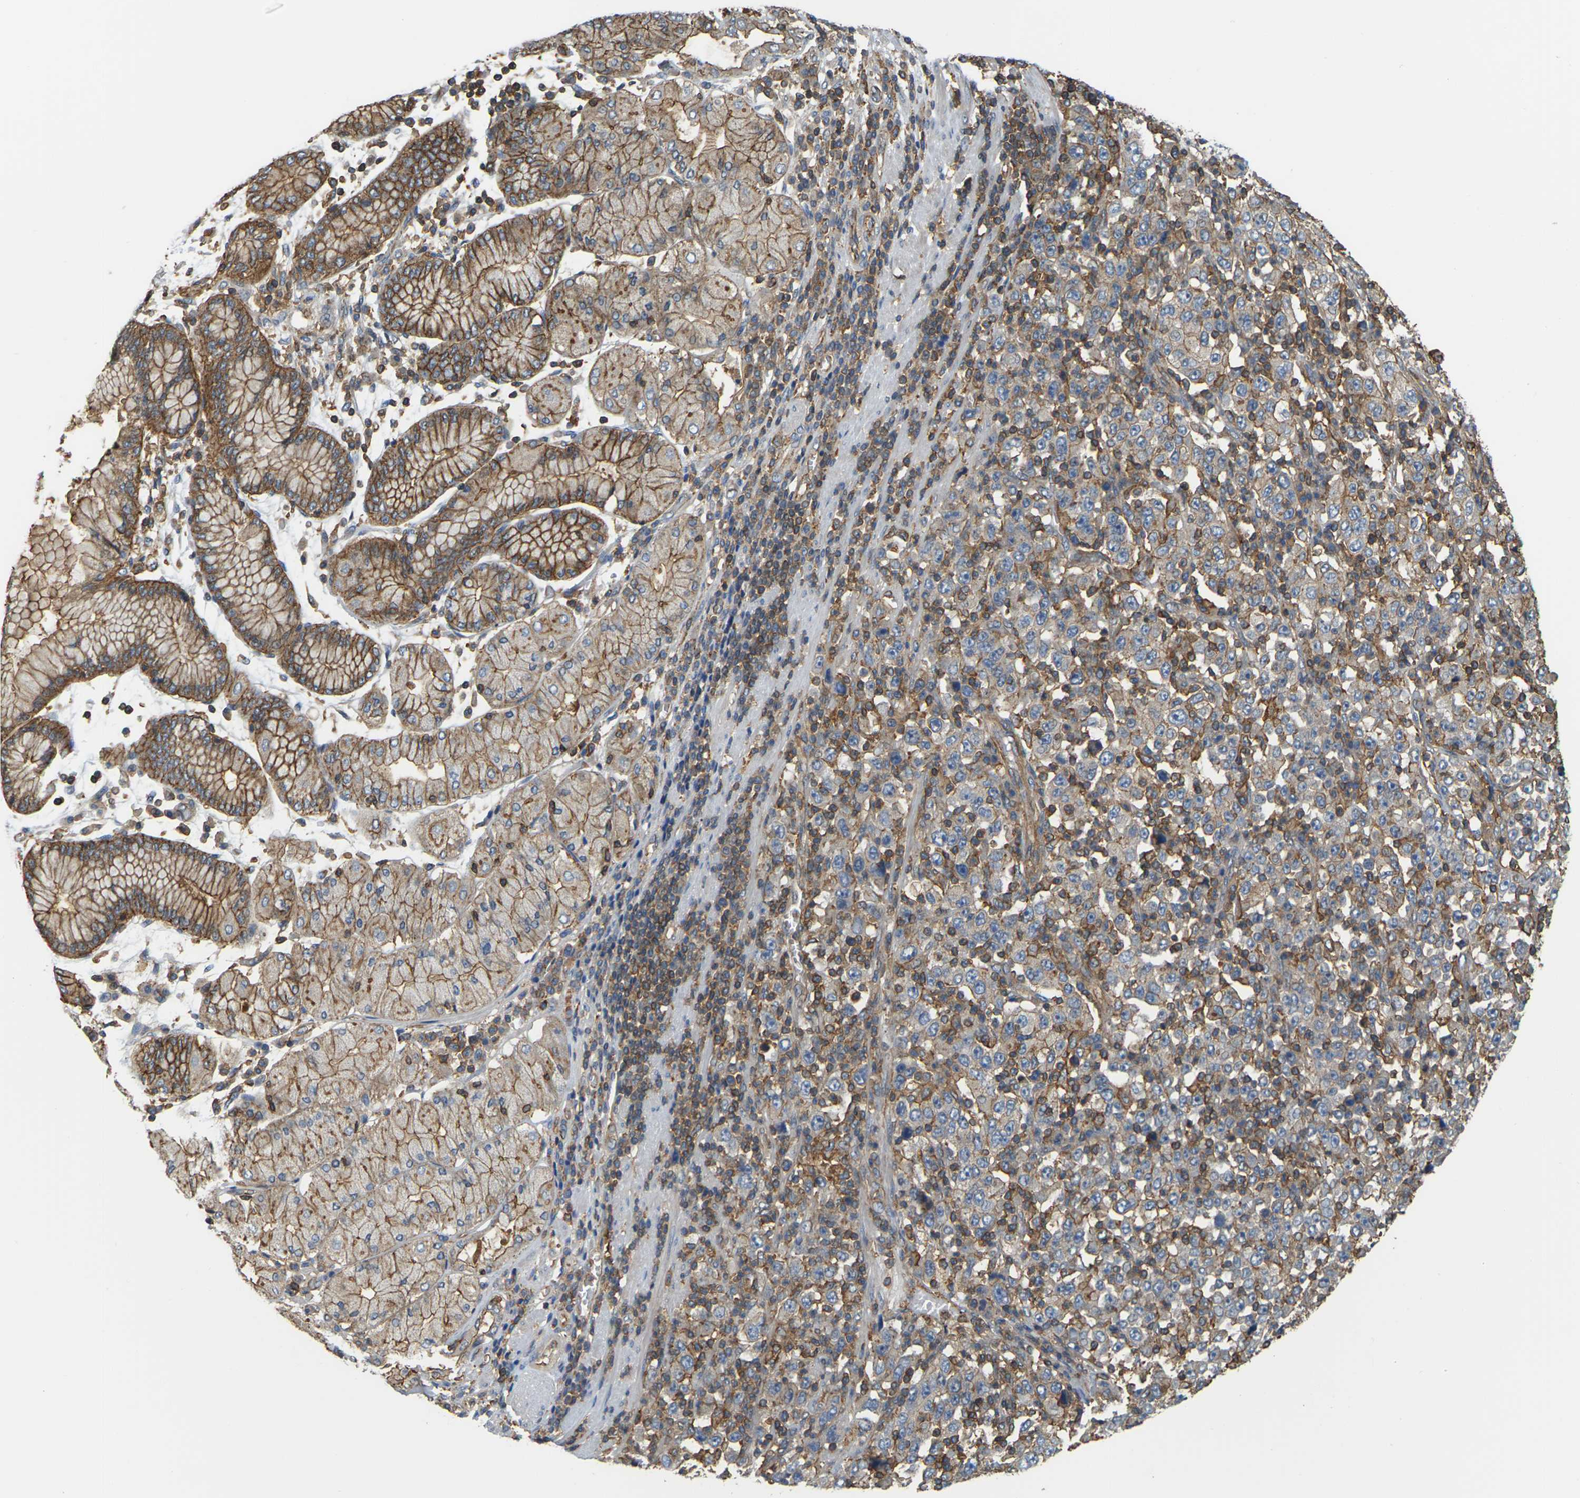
{"staining": {"intensity": "negative", "quantity": "none", "location": "none"}, "tissue": "stomach cancer", "cell_type": "Tumor cells", "image_type": "cancer", "snomed": [{"axis": "morphology", "description": "Normal tissue, NOS"}, {"axis": "morphology", "description": "Adenocarcinoma, NOS"}, {"axis": "topography", "description": "Stomach, upper"}, {"axis": "topography", "description": "Stomach"}], "caption": "Immunohistochemical staining of adenocarcinoma (stomach) displays no significant expression in tumor cells.", "gene": "IQGAP1", "patient": {"sex": "male", "age": 59}}